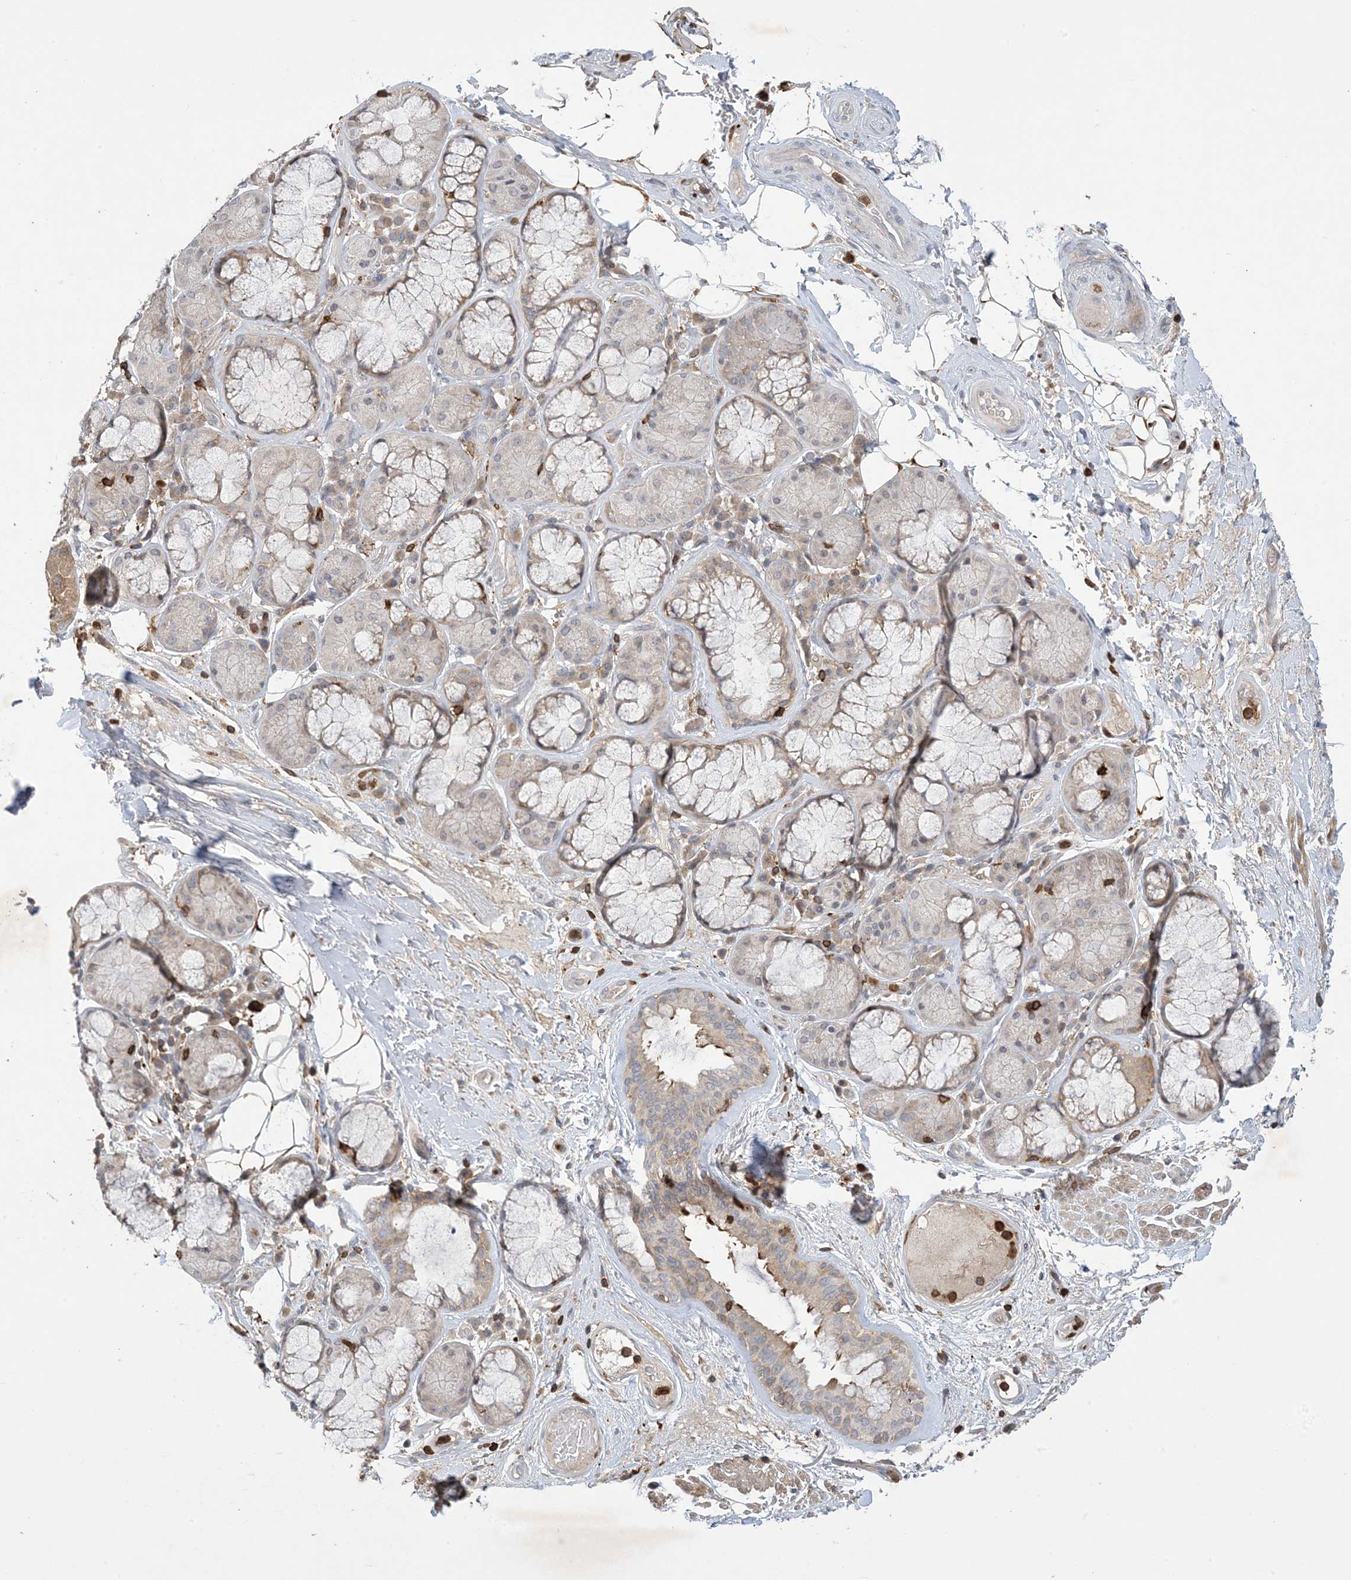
{"staining": {"intensity": "strong", "quantity": "25%-75%", "location": "cytoplasmic/membranous"}, "tissue": "bronchus", "cell_type": "Respiratory epithelial cells", "image_type": "normal", "snomed": [{"axis": "morphology", "description": "Normal tissue, NOS"}, {"axis": "morphology", "description": "Squamous cell carcinoma, NOS"}, {"axis": "topography", "description": "Lymph node"}, {"axis": "topography", "description": "Bronchus"}, {"axis": "topography", "description": "Lung"}], "caption": "An immunohistochemistry (IHC) photomicrograph of benign tissue is shown. Protein staining in brown labels strong cytoplasmic/membranous positivity in bronchus within respiratory epithelial cells. The staining was performed using DAB to visualize the protein expression in brown, while the nuclei were stained in blue with hematoxylin (Magnification: 20x).", "gene": "AK9", "patient": {"sex": "male", "age": 66}}